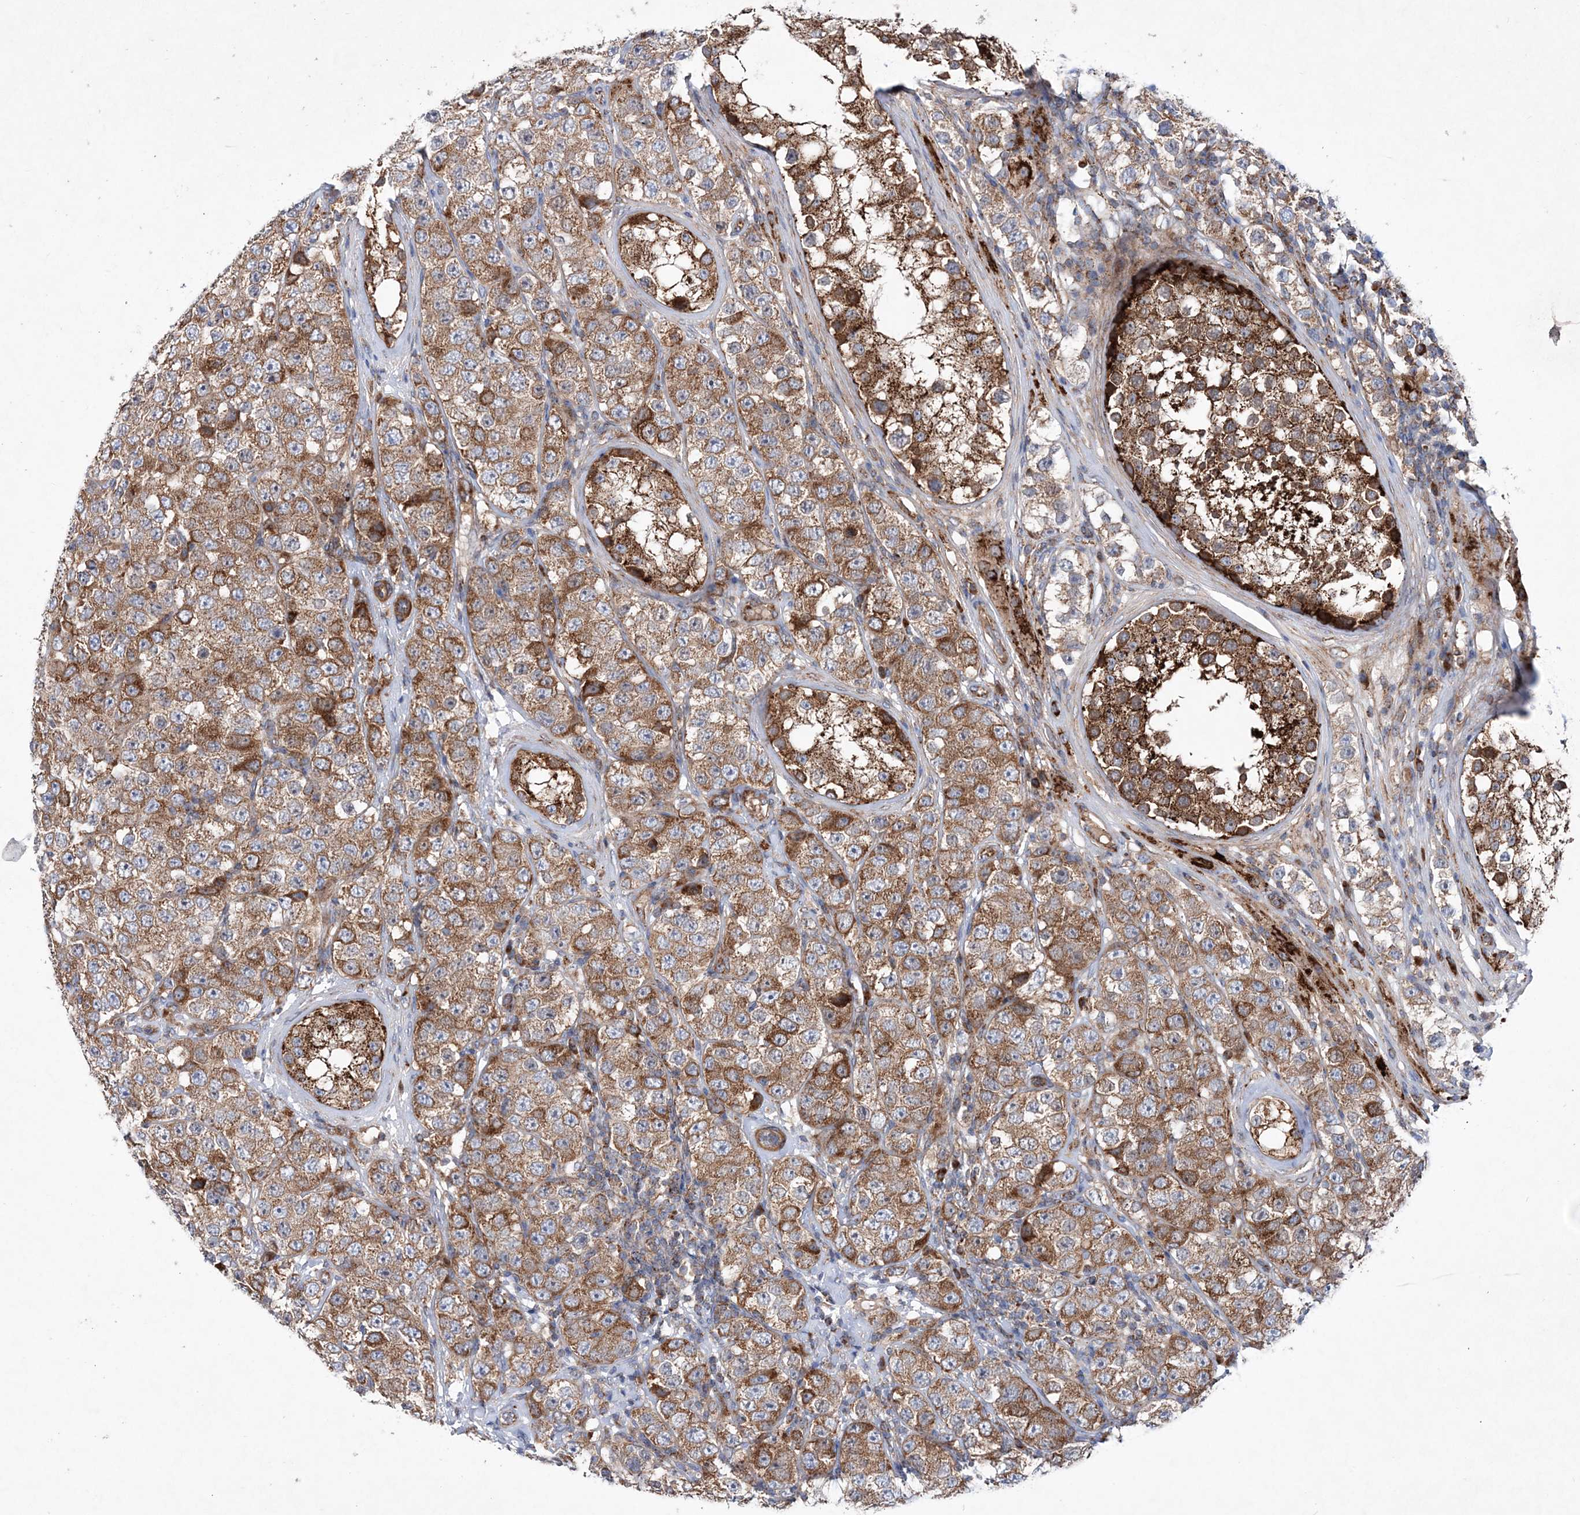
{"staining": {"intensity": "moderate", "quantity": ">75%", "location": "cytoplasmic/membranous"}, "tissue": "testis cancer", "cell_type": "Tumor cells", "image_type": "cancer", "snomed": [{"axis": "morphology", "description": "Seminoma, NOS"}, {"axis": "topography", "description": "Testis"}], "caption": "The micrograph reveals immunohistochemical staining of testis cancer (seminoma). There is moderate cytoplasmic/membranous expression is appreciated in about >75% of tumor cells.", "gene": "NGLY1", "patient": {"sex": "male", "age": 28}}